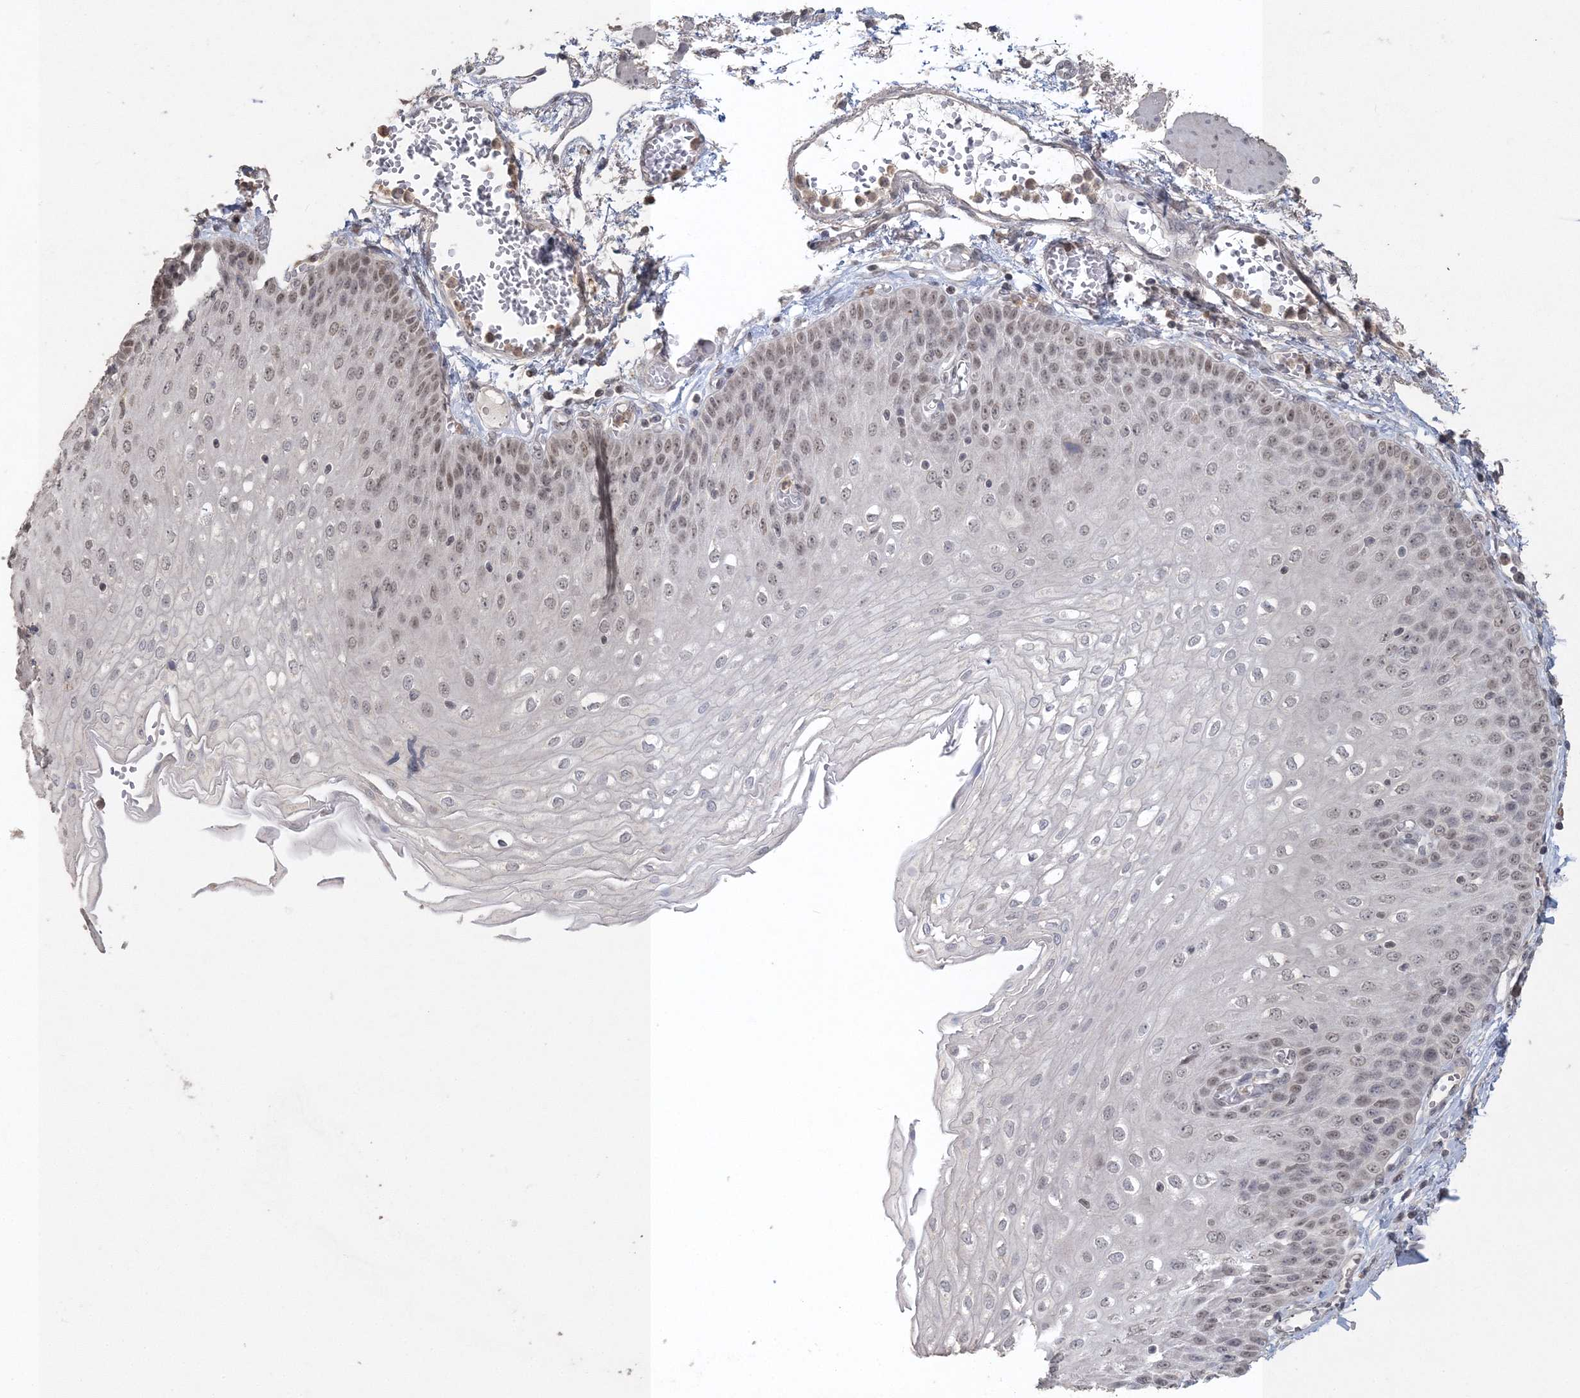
{"staining": {"intensity": "weak", "quantity": "<25%", "location": "nuclear"}, "tissue": "esophagus", "cell_type": "Squamous epithelial cells", "image_type": "normal", "snomed": [{"axis": "morphology", "description": "Normal tissue, NOS"}, {"axis": "topography", "description": "Esophagus"}], "caption": "This is a image of immunohistochemistry (IHC) staining of normal esophagus, which shows no positivity in squamous epithelial cells.", "gene": "UIMC1", "patient": {"sex": "male", "age": 81}}